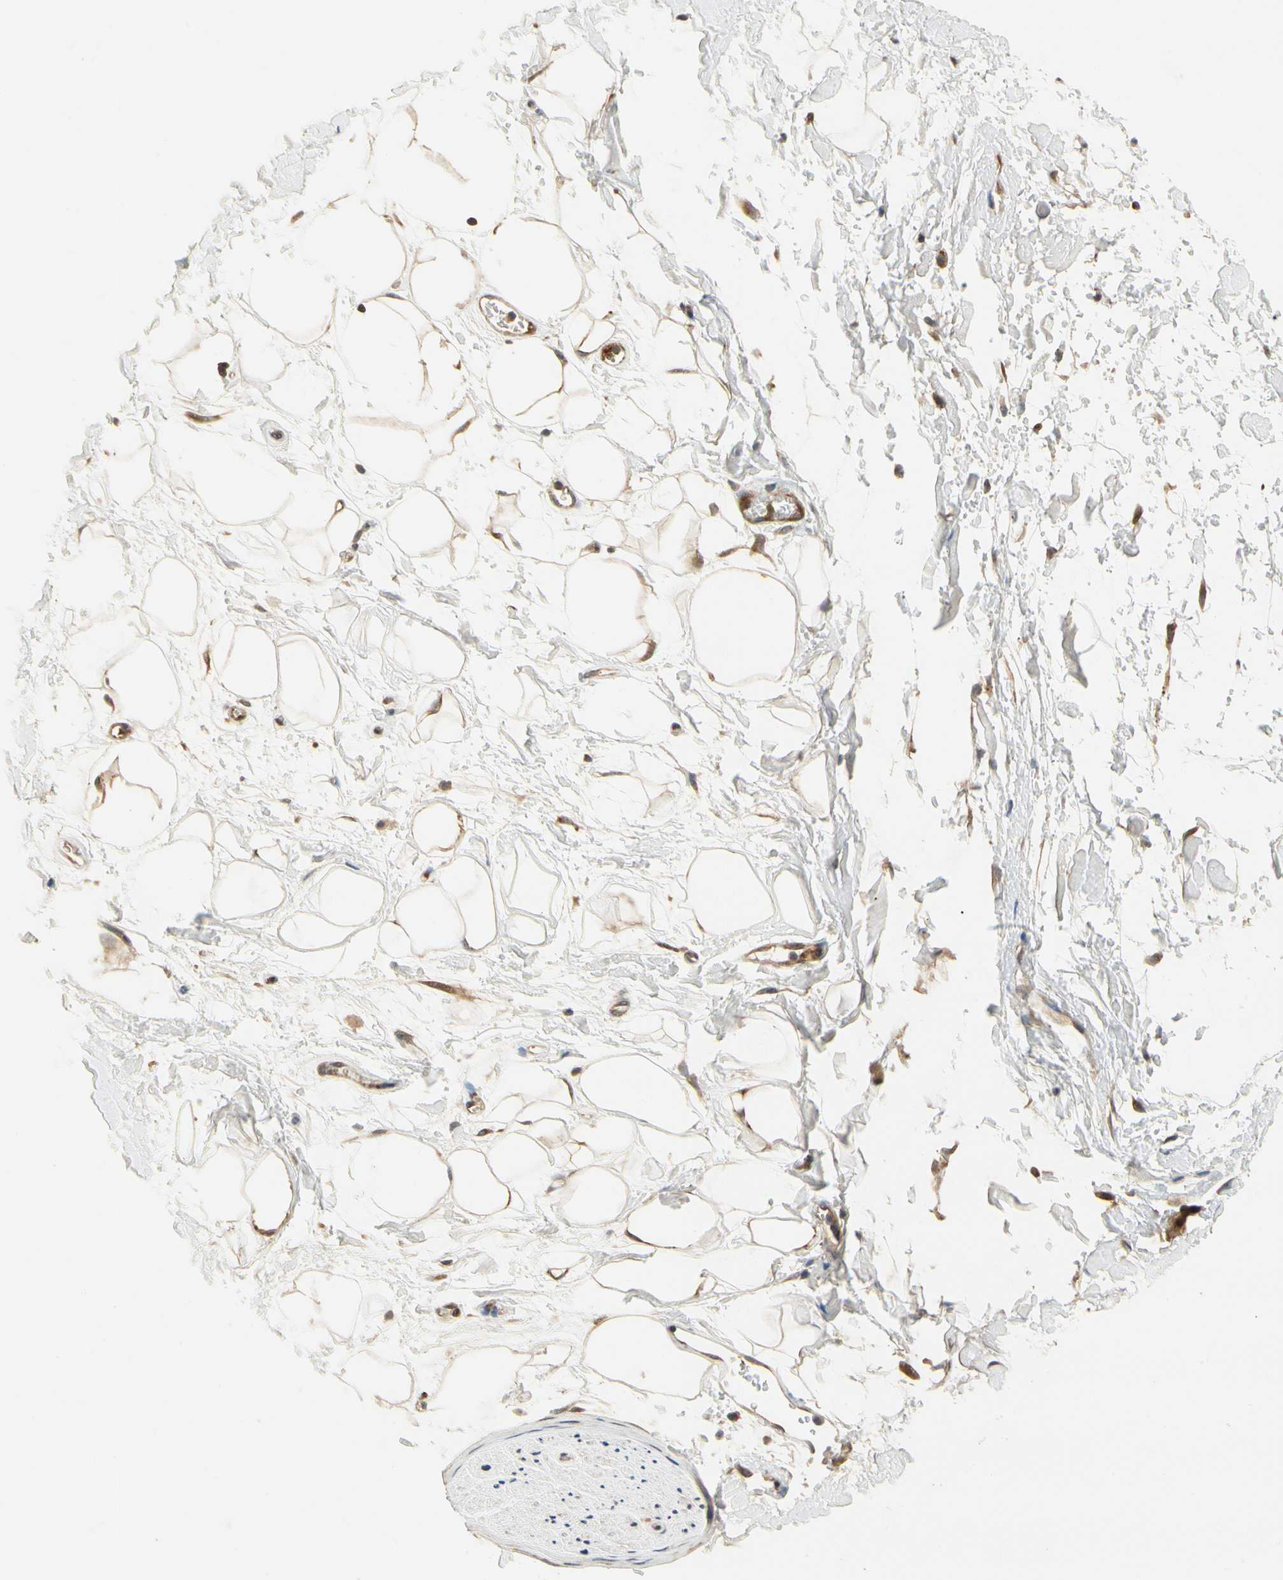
{"staining": {"intensity": "moderate", "quantity": ">75%", "location": "cytoplasmic/membranous"}, "tissue": "adipose tissue", "cell_type": "Adipocytes", "image_type": "normal", "snomed": [{"axis": "morphology", "description": "Normal tissue, NOS"}, {"axis": "topography", "description": "Soft tissue"}], "caption": "DAB (3,3'-diaminobenzidine) immunohistochemical staining of benign human adipose tissue shows moderate cytoplasmic/membranous protein positivity in approximately >75% of adipocytes. Using DAB (brown) and hematoxylin (blue) stains, captured at high magnification using brightfield microscopy.", "gene": "TDRP", "patient": {"sex": "male", "age": 72}}